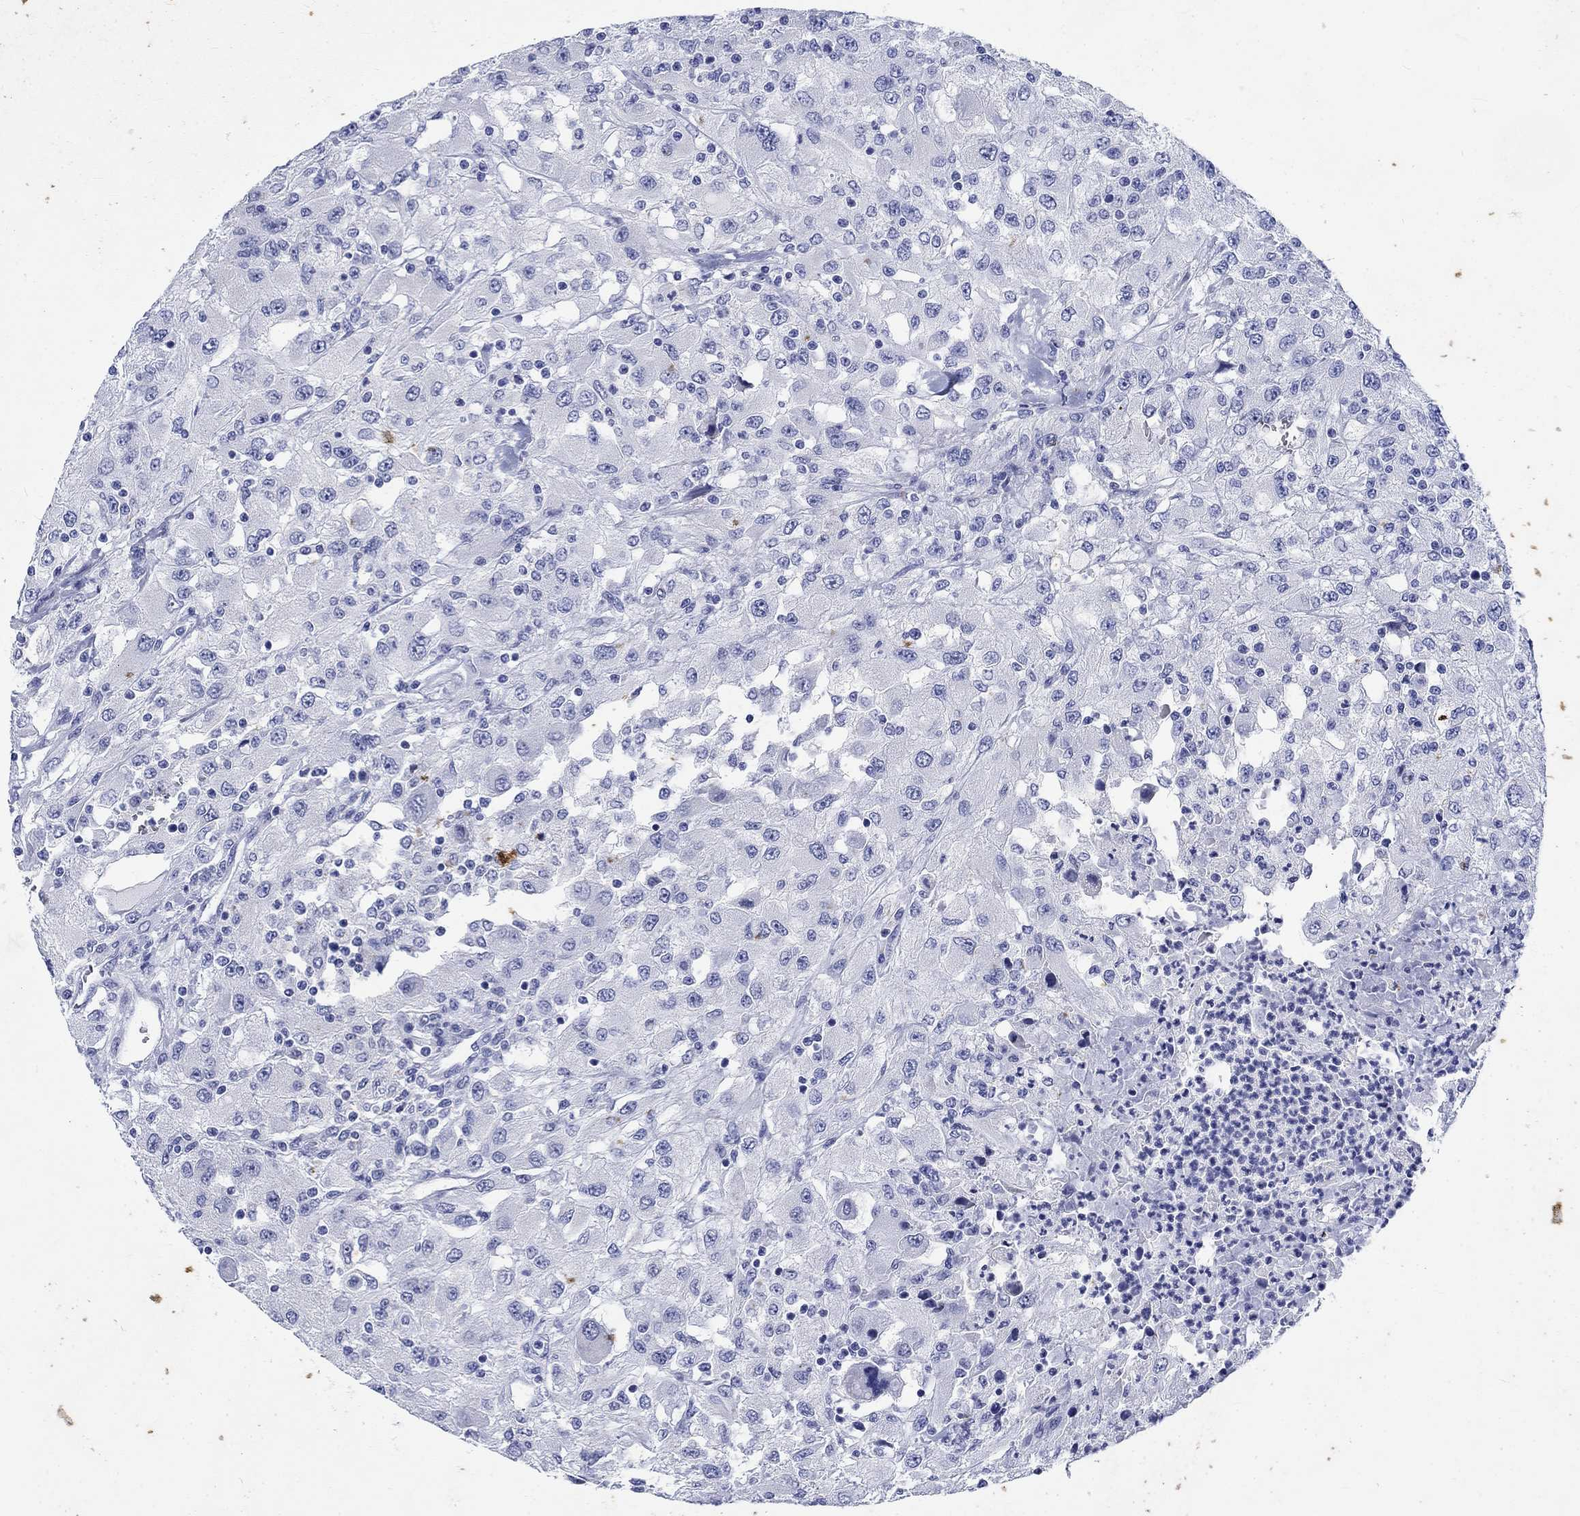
{"staining": {"intensity": "negative", "quantity": "none", "location": "none"}, "tissue": "renal cancer", "cell_type": "Tumor cells", "image_type": "cancer", "snomed": [{"axis": "morphology", "description": "Adenocarcinoma, NOS"}, {"axis": "topography", "description": "Kidney"}], "caption": "Image shows no protein expression in tumor cells of renal adenocarcinoma tissue.", "gene": "KRT76", "patient": {"sex": "female", "age": 67}}